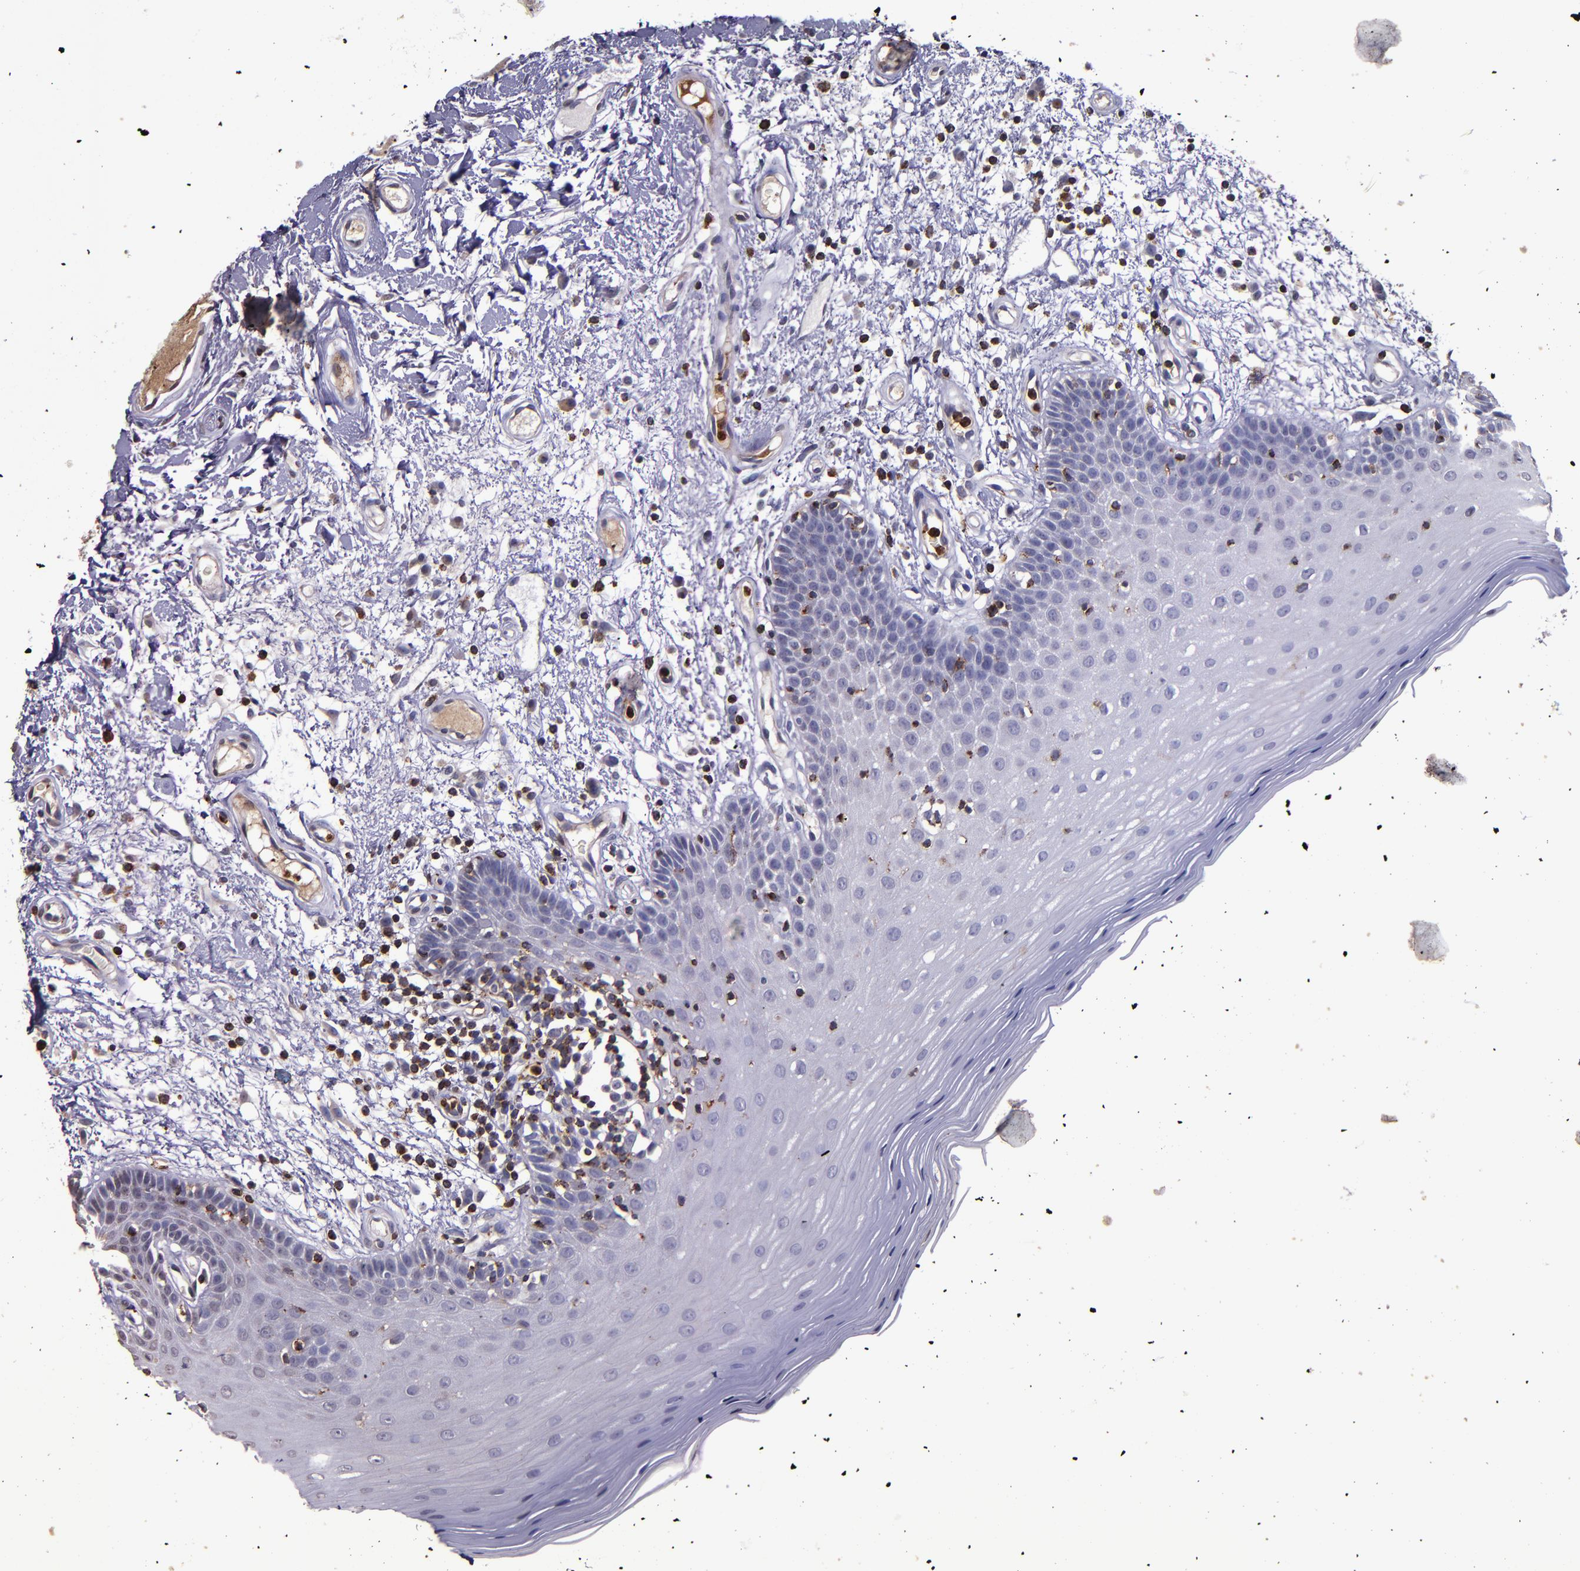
{"staining": {"intensity": "weak", "quantity": "<25%", "location": "cytoplasmic/membranous"}, "tissue": "oral mucosa", "cell_type": "Squamous epithelial cells", "image_type": "normal", "snomed": [{"axis": "morphology", "description": "Normal tissue, NOS"}, {"axis": "morphology", "description": "Squamous cell carcinoma, NOS"}, {"axis": "topography", "description": "Skeletal muscle"}, {"axis": "topography", "description": "Oral tissue"}, {"axis": "topography", "description": "Head-Neck"}], "caption": "This is an IHC histopathology image of unremarkable human oral mucosa. There is no positivity in squamous epithelial cells.", "gene": "SLC2A3", "patient": {"sex": "male", "age": 71}}